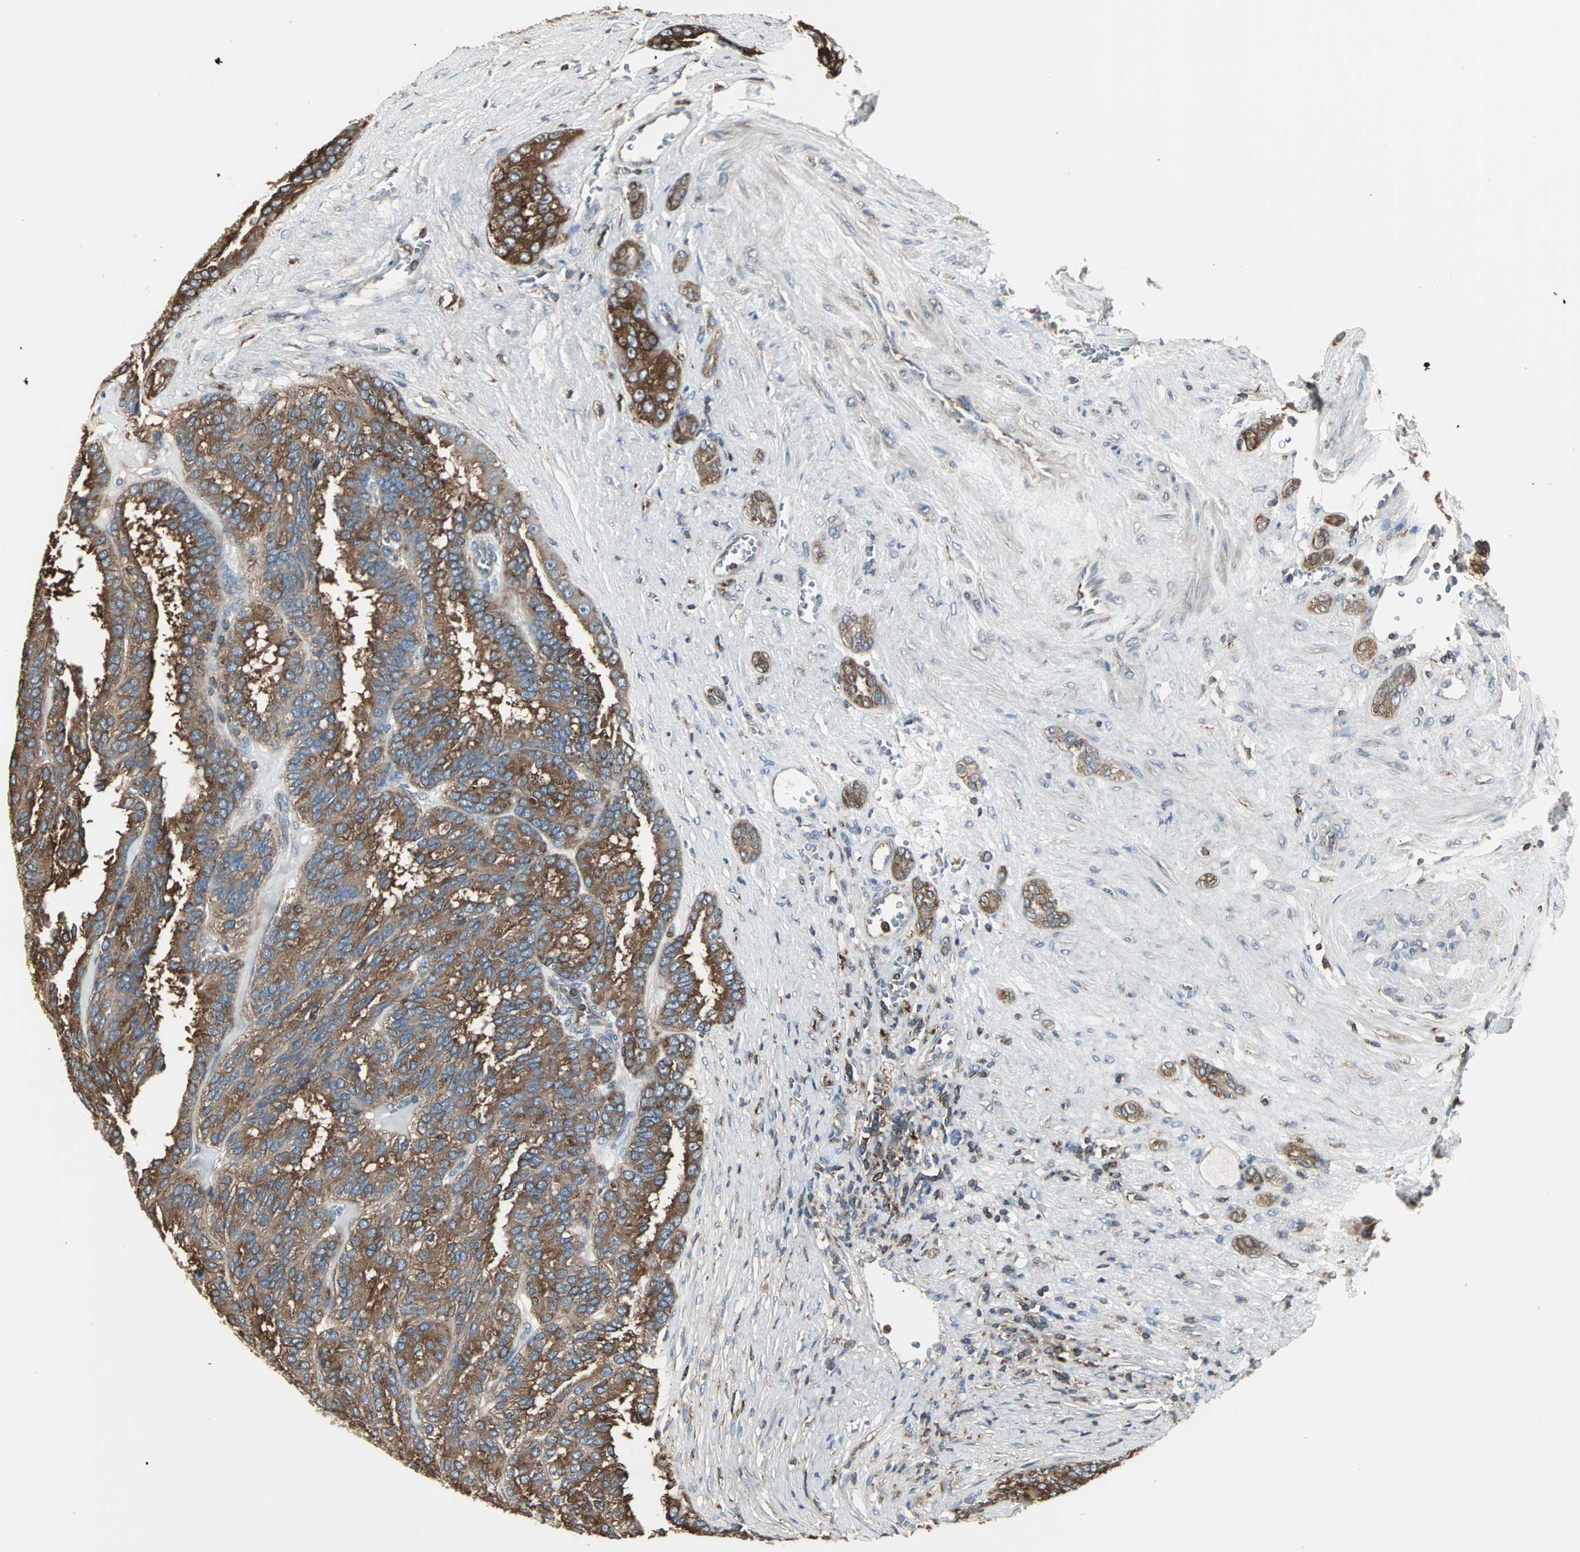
{"staining": {"intensity": "strong", "quantity": ">75%", "location": "cytoplasmic/membranous"}, "tissue": "renal cancer", "cell_type": "Tumor cells", "image_type": "cancer", "snomed": [{"axis": "morphology", "description": "Adenocarcinoma, NOS"}, {"axis": "topography", "description": "Kidney"}], "caption": "Human renal cancer (adenocarcinoma) stained for a protein (brown) exhibits strong cytoplasmic/membranous positive staining in about >75% of tumor cells.", "gene": "LRRFIP1", "patient": {"sex": "male", "age": 46}}